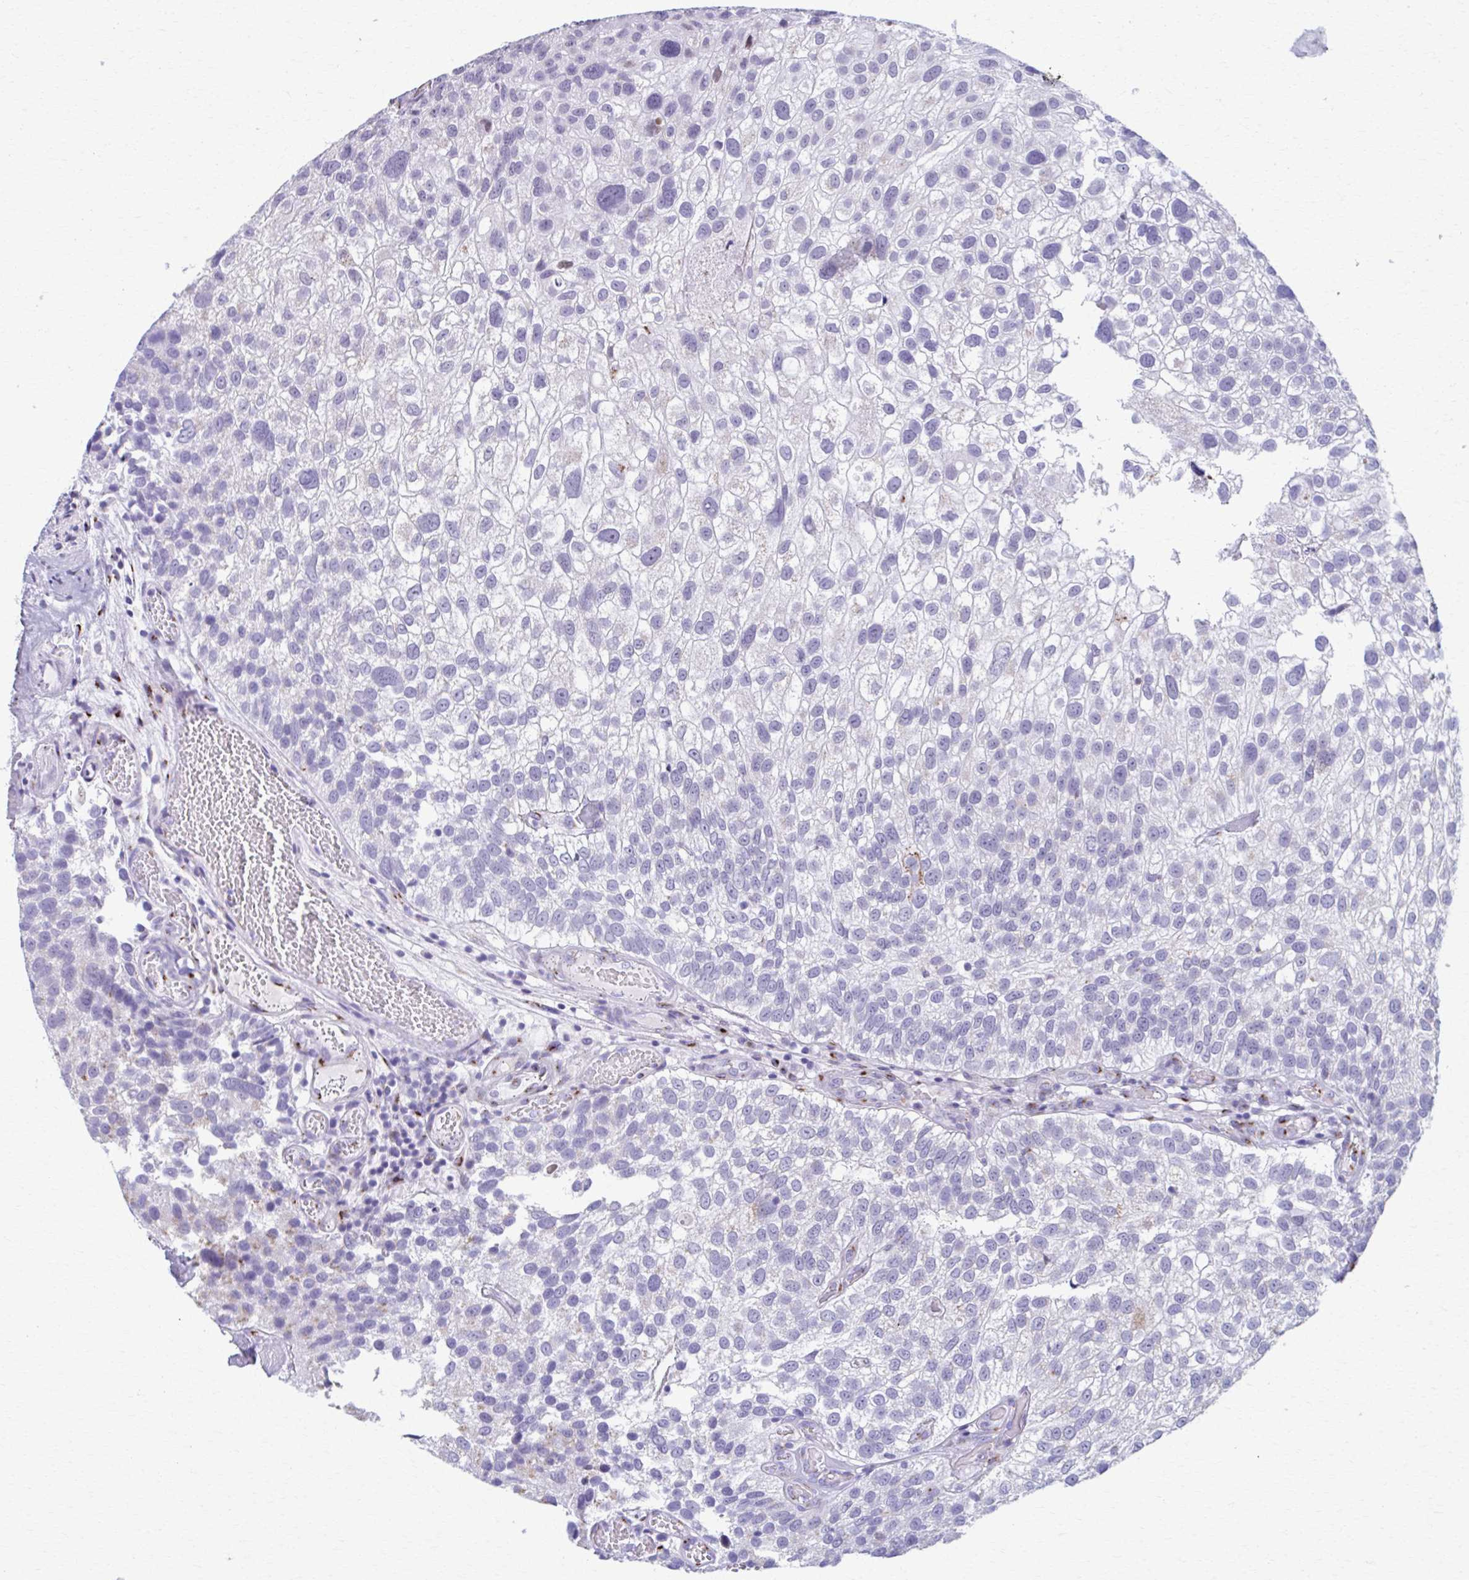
{"staining": {"intensity": "moderate", "quantity": "25%-75%", "location": "cytoplasmic/membranous"}, "tissue": "urothelial cancer", "cell_type": "Tumor cells", "image_type": "cancer", "snomed": [{"axis": "morphology", "description": "Urothelial carcinoma, NOS"}, {"axis": "topography", "description": "Urinary bladder"}], "caption": "High-power microscopy captured an immunohistochemistry (IHC) histopathology image of transitional cell carcinoma, revealing moderate cytoplasmic/membranous positivity in about 25%-75% of tumor cells.", "gene": "ZNF682", "patient": {"sex": "male", "age": 87}}